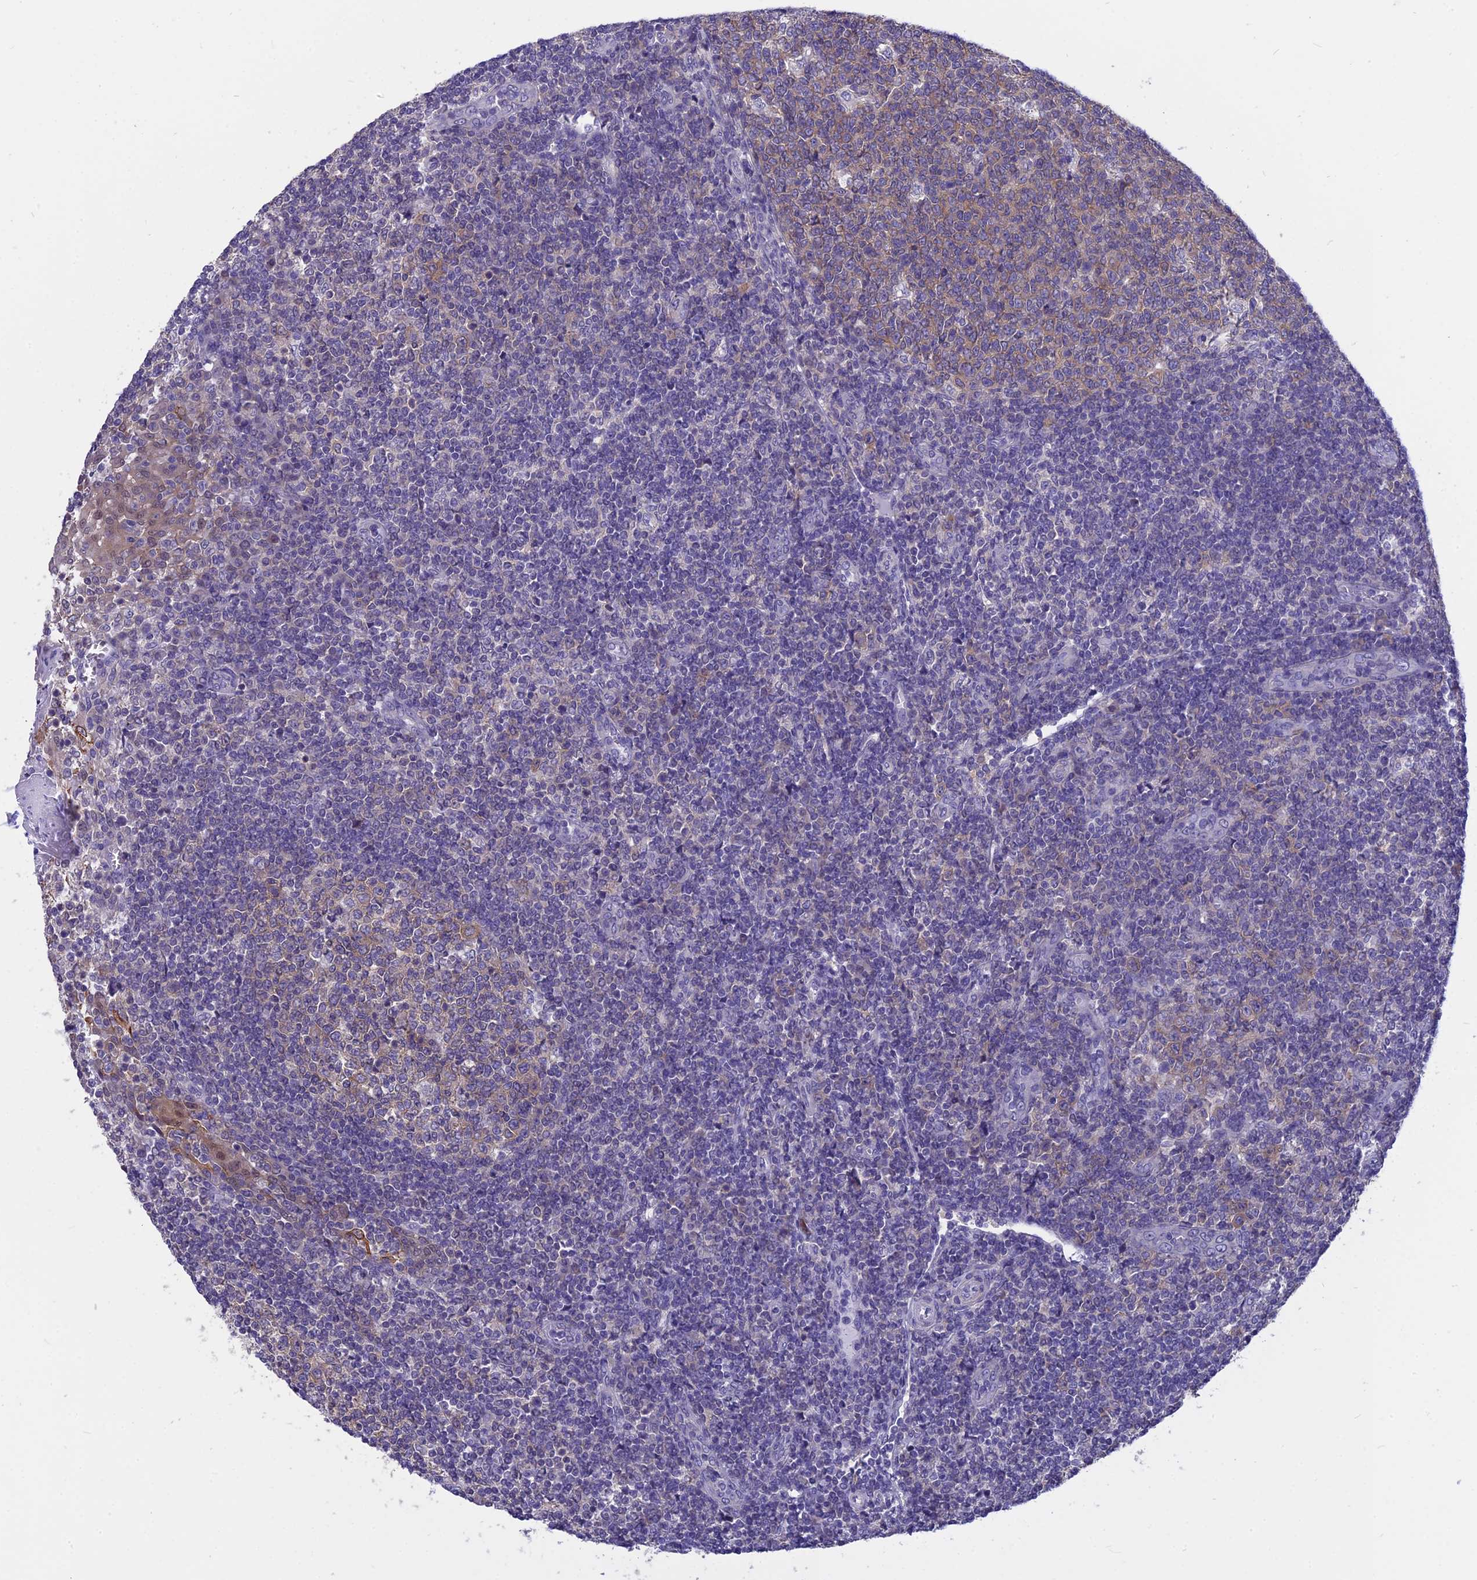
{"staining": {"intensity": "weak", "quantity": "<25%", "location": "cytoplasmic/membranous"}, "tissue": "tonsil", "cell_type": "Germinal center cells", "image_type": "normal", "snomed": [{"axis": "morphology", "description": "Normal tissue, NOS"}, {"axis": "topography", "description": "Tonsil"}], "caption": "Immunohistochemistry (IHC) photomicrograph of normal tonsil: tonsil stained with DAB reveals no significant protein expression in germinal center cells.", "gene": "STUB1", "patient": {"sex": "female", "age": 19}}